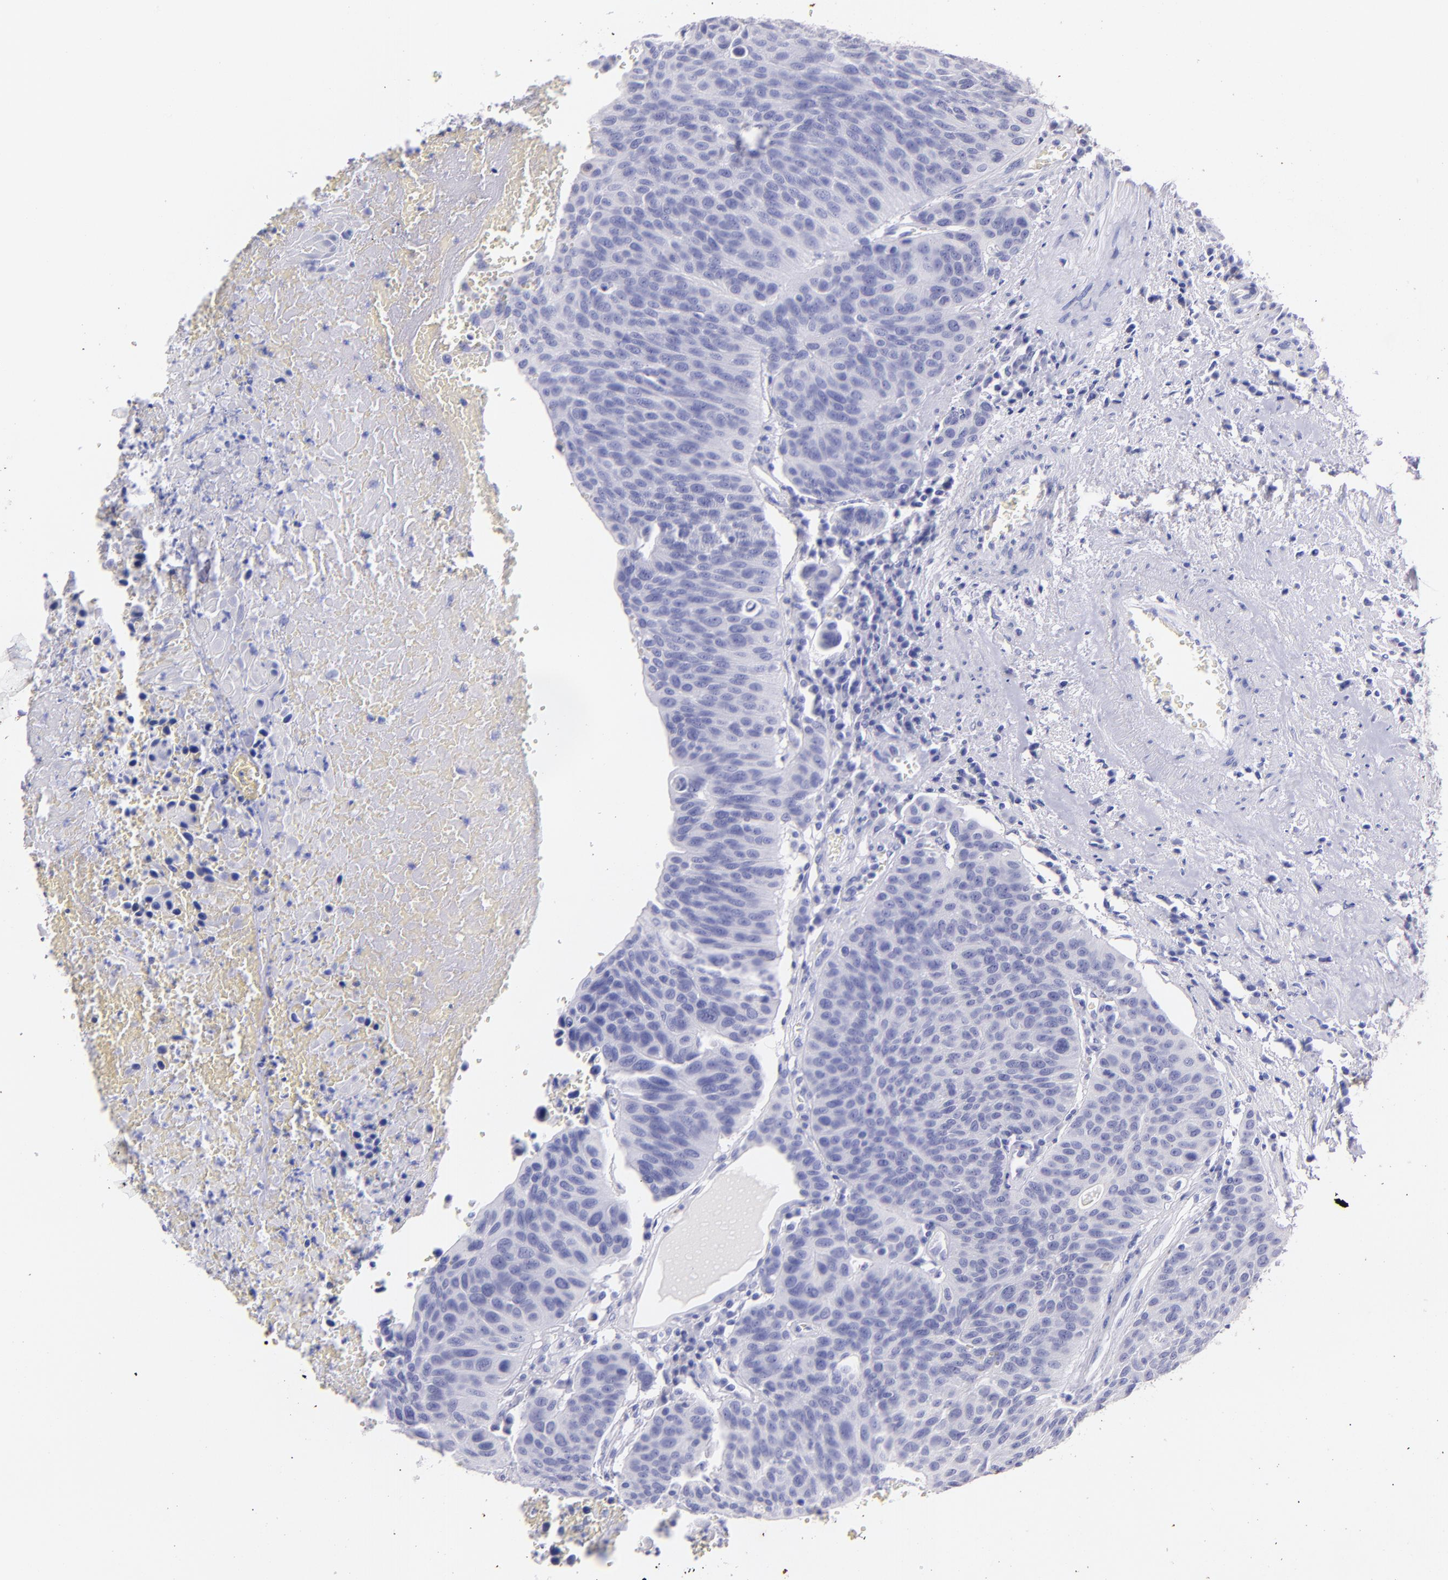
{"staining": {"intensity": "negative", "quantity": "none", "location": "none"}, "tissue": "urothelial cancer", "cell_type": "Tumor cells", "image_type": "cancer", "snomed": [{"axis": "morphology", "description": "Urothelial carcinoma, High grade"}, {"axis": "topography", "description": "Urinary bladder"}], "caption": "Photomicrograph shows no significant protein expression in tumor cells of urothelial cancer.", "gene": "UCHL1", "patient": {"sex": "male", "age": 66}}